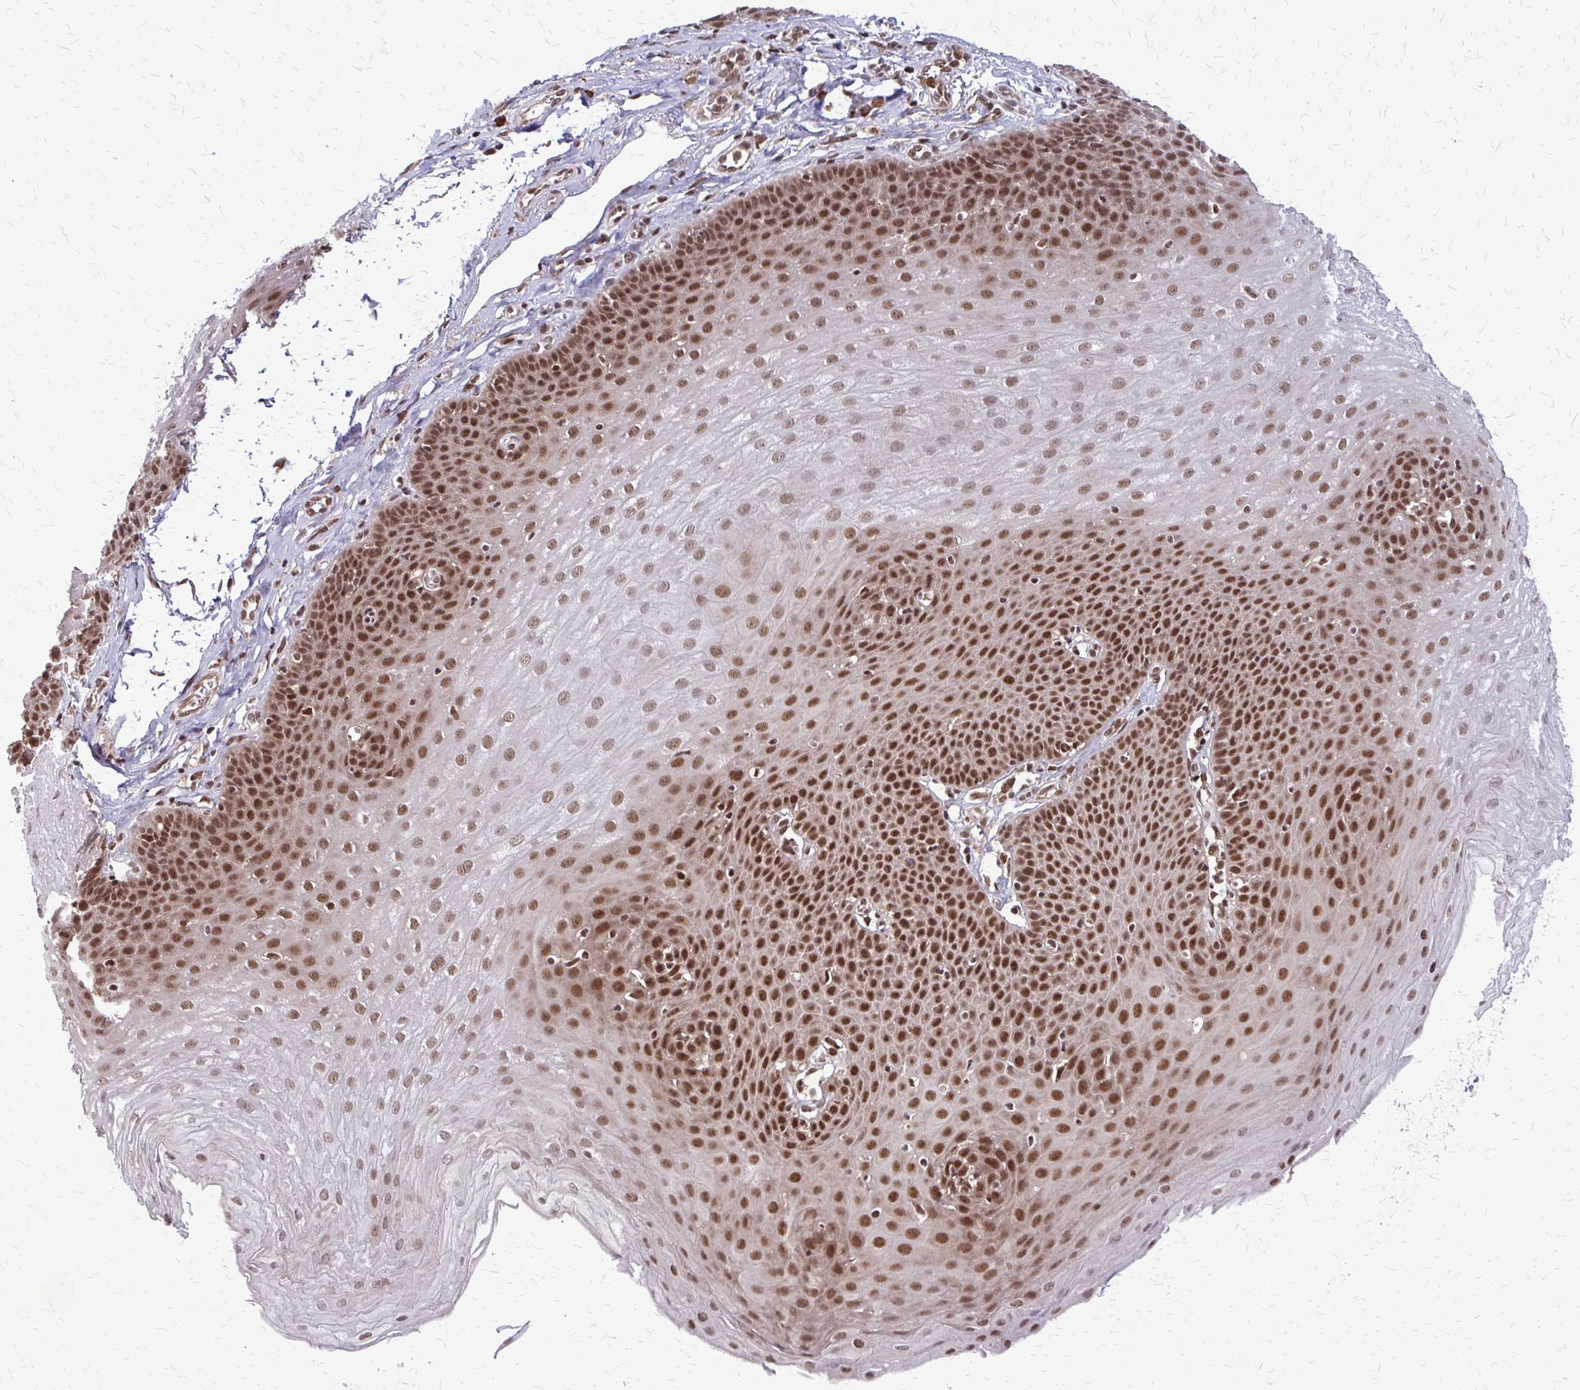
{"staining": {"intensity": "strong", "quantity": ">75%", "location": "nuclear"}, "tissue": "esophagus", "cell_type": "Squamous epithelial cells", "image_type": "normal", "snomed": [{"axis": "morphology", "description": "Normal tissue, NOS"}, {"axis": "topography", "description": "Esophagus"}], "caption": "IHC image of benign esophagus: esophagus stained using immunohistochemistry (IHC) exhibits high levels of strong protein expression localized specifically in the nuclear of squamous epithelial cells, appearing as a nuclear brown color.", "gene": "HDAC3", "patient": {"sex": "female", "age": 81}}